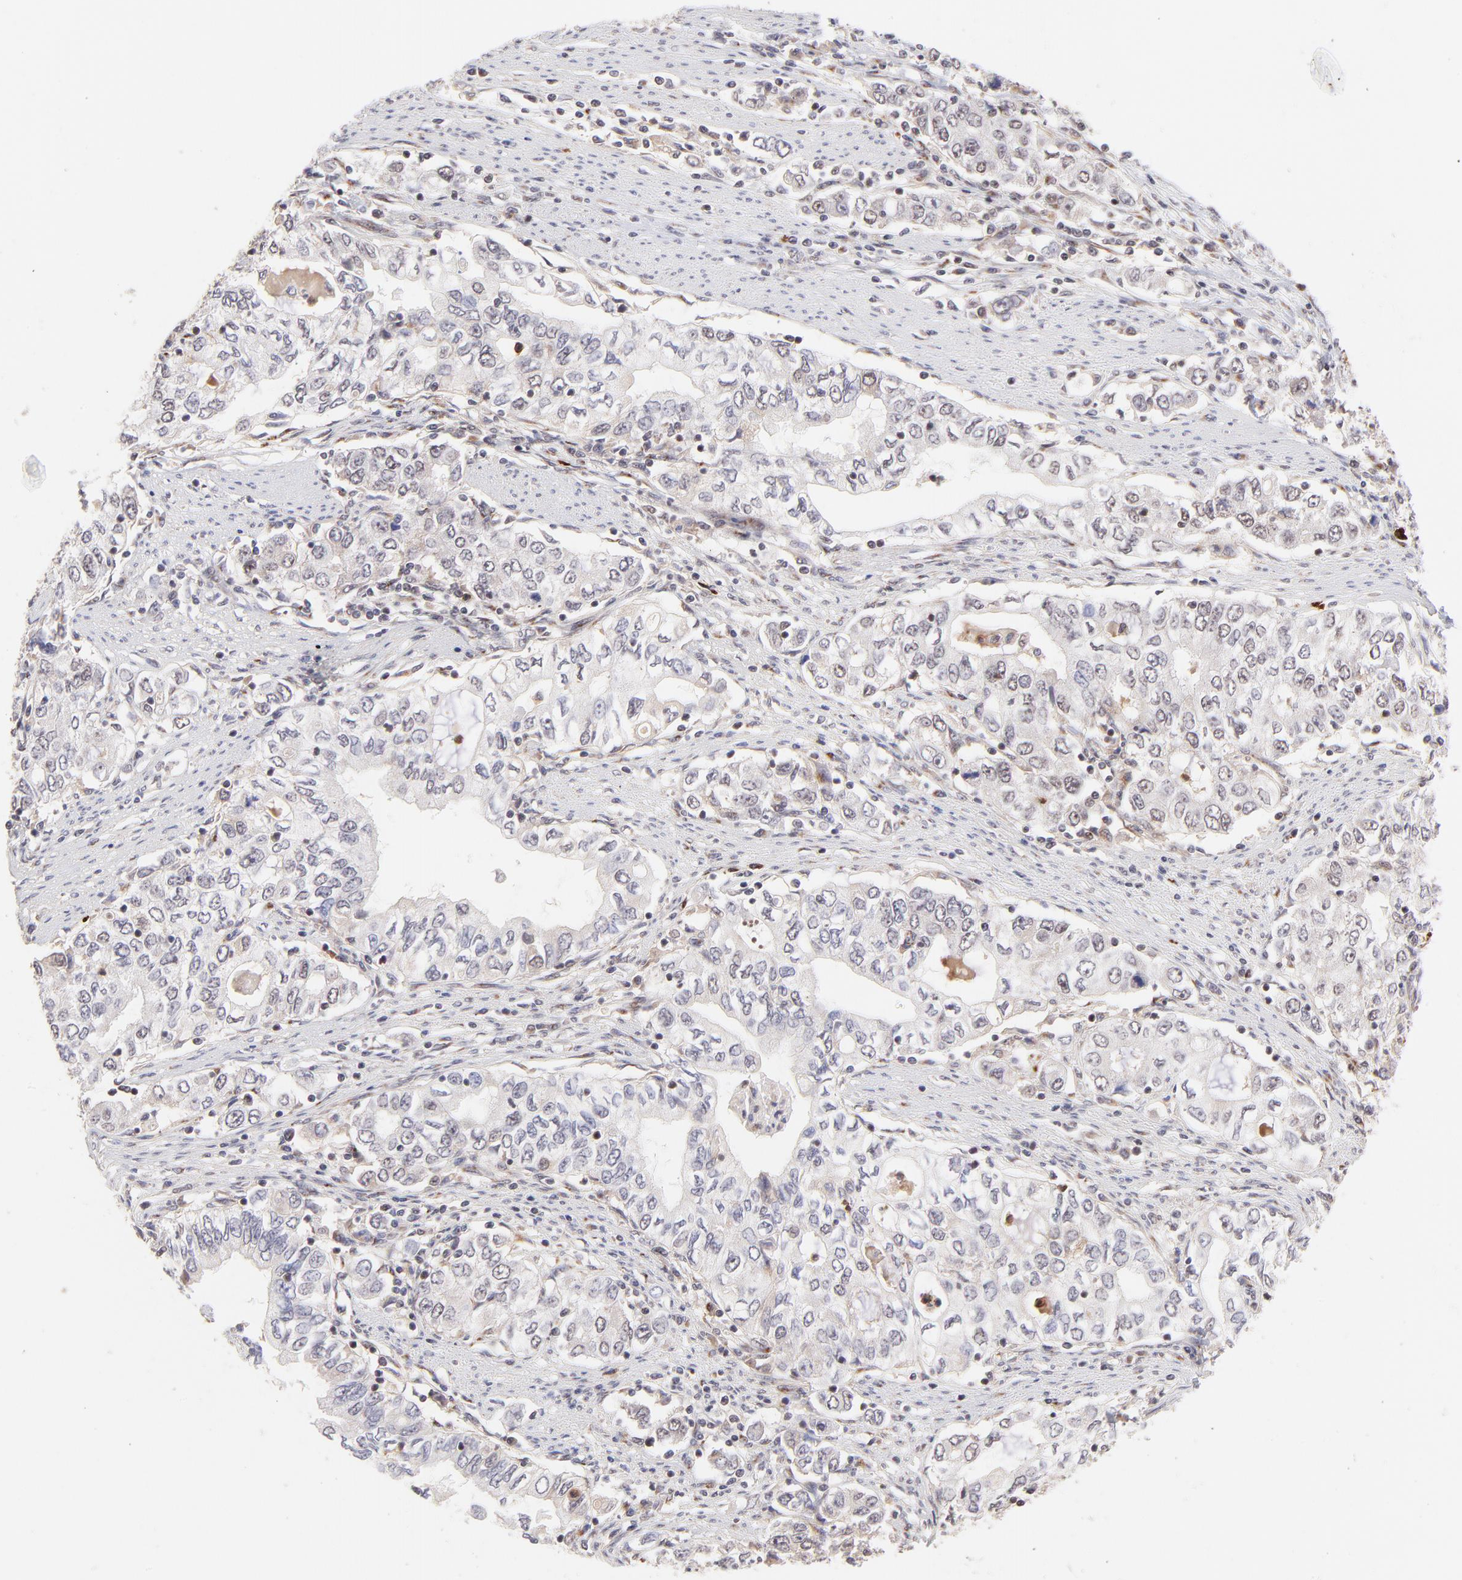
{"staining": {"intensity": "weak", "quantity": "<25%", "location": "nuclear"}, "tissue": "stomach cancer", "cell_type": "Tumor cells", "image_type": "cancer", "snomed": [{"axis": "morphology", "description": "Adenocarcinoma, NOS"}, {"axis": "topography", "description": "Stomach, lower"}], "caption": "This is an immunohistochemistry (IHC) image of human stomach adenocarcinoma. There is no staining in tumor cells.", "gene": "MED12", "patient": {"sex": "female", "age": 72}}